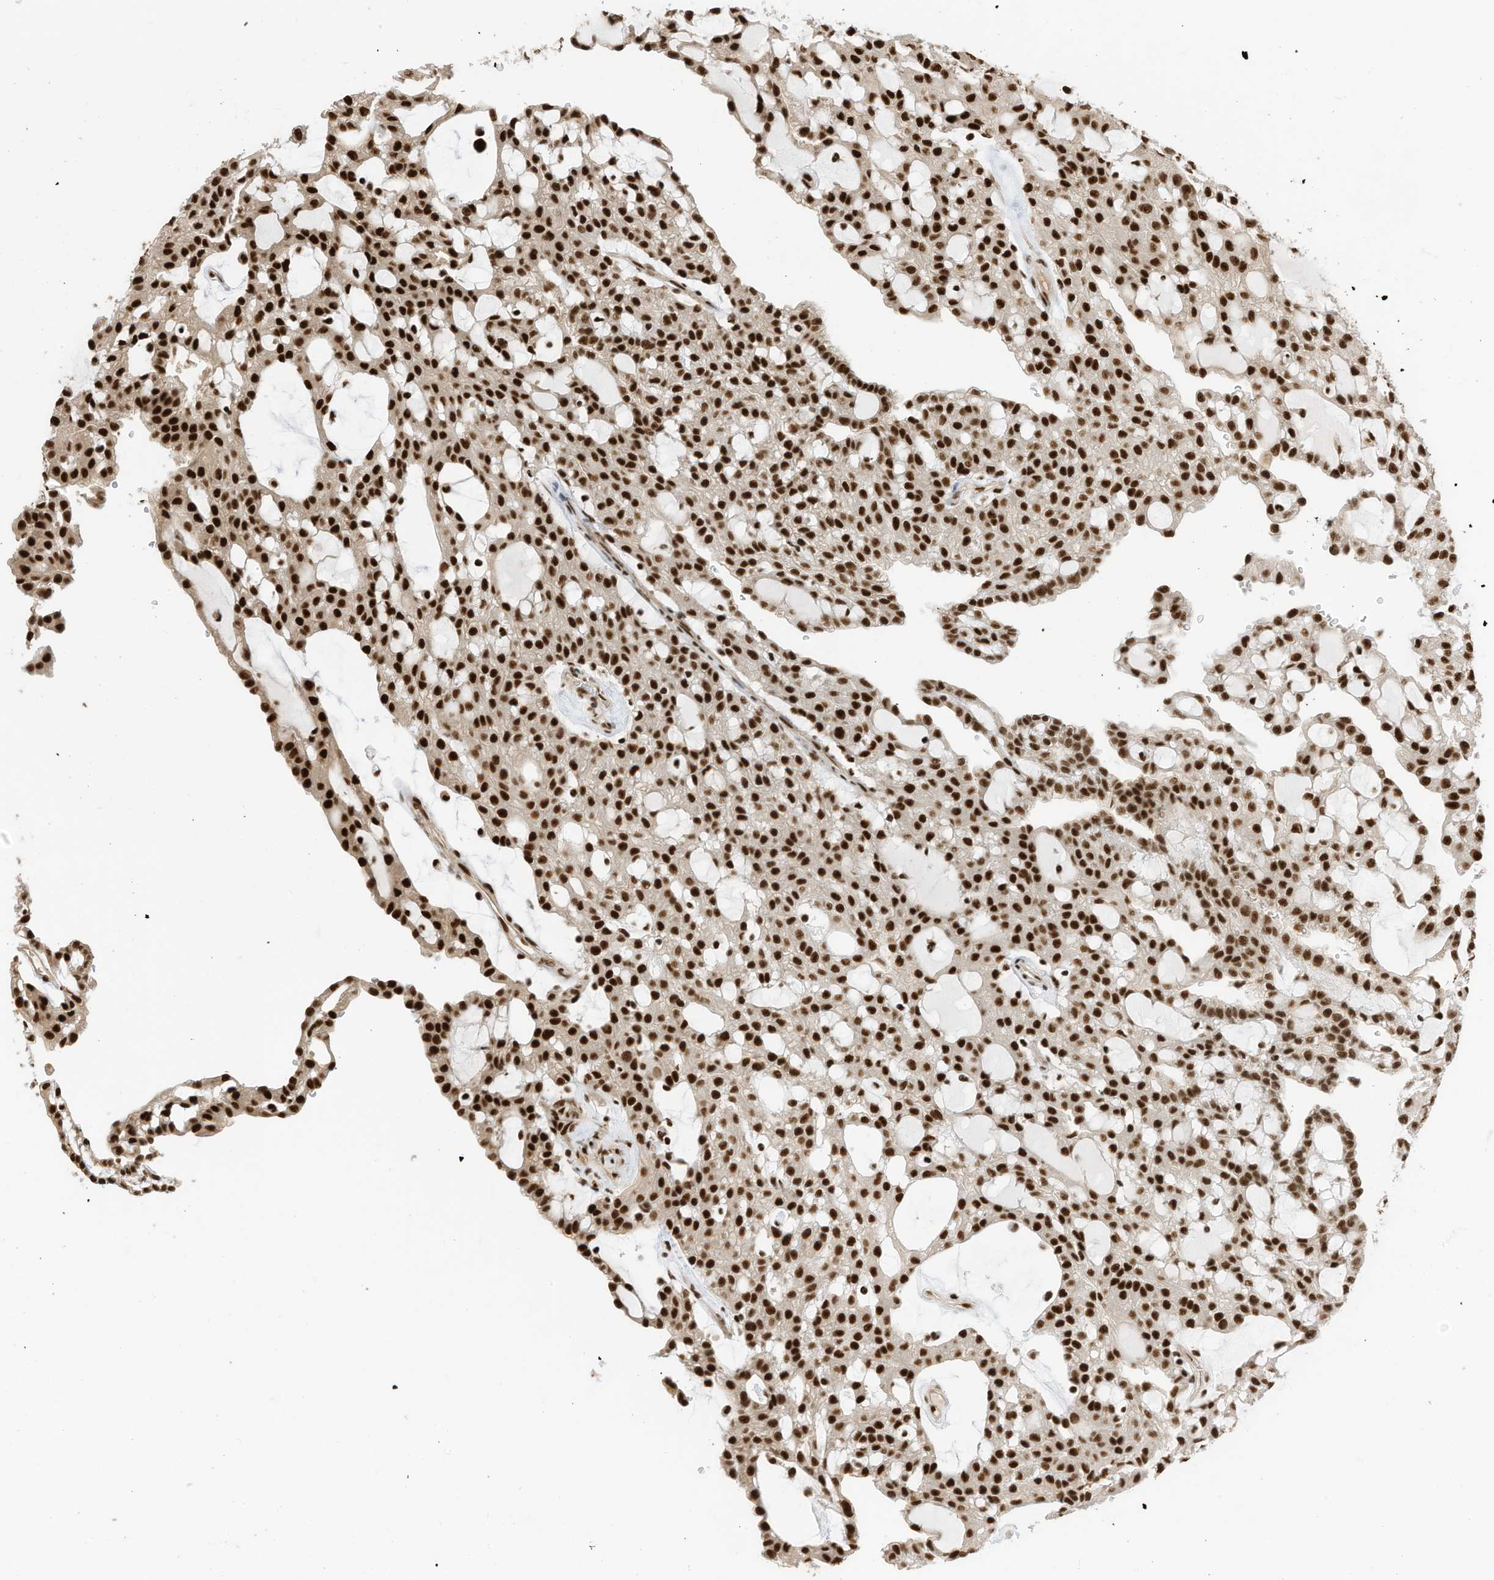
{"staining": {"intensity": "strong", "quantity": ">75%", "location": "nuclear"}, "tissue": "renal cancer", "cell_type": "Tumor cells", "image_type": "cancer", "snomed": [{"axis": "morphology", "description": "Adenocarcinoma, NOS"}, {"axis": "topography", "description": "Kidney"}], "caption": "This histopathology image exhibits immunohistochemistry staining of human renal cancer, with high strong nuclear staining in approximately >75% of tumor cells.", "gene": "SF3A3", "patient": {"sex": "male", "age": 63}}